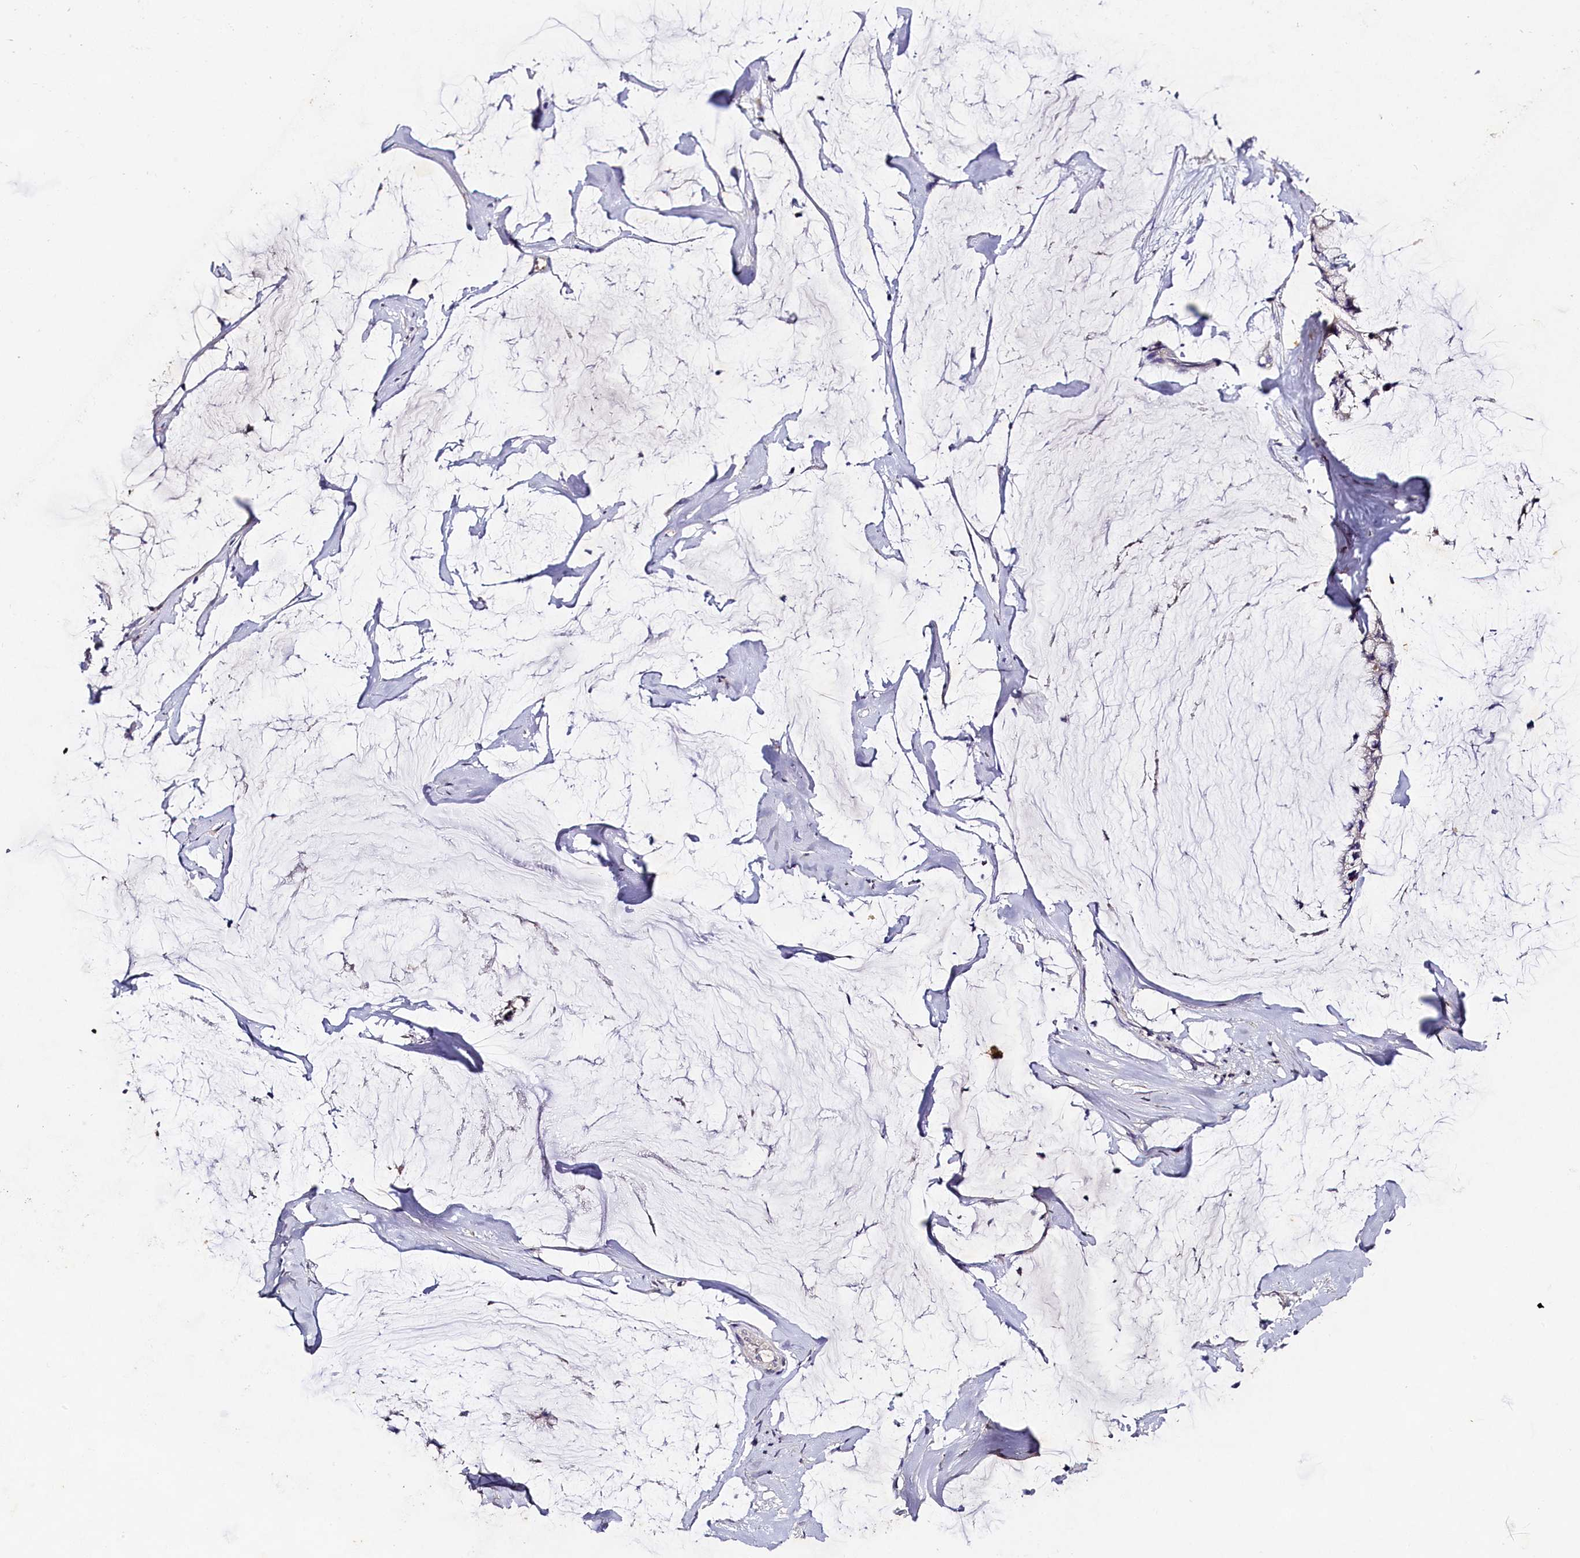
{"staining": {"intensity": "negative", "quantity": "none", "location": "none"}, "tissue": "ovarian cancer", "cell_type": "Tumor cells", "image_type": "cancer", "snomed": [{"axis": "morphology", "description": "Cystadenocarcinoma, mucinous, NOS"}, {"axis": "topography", "description": "Ovary"}], "caption": "There is no significant staining in tumor cells of mucinous cystadenocarcinoma (ovarian).", "gene": "ST7L", "patient": {"sex": "female", "age": 39}}